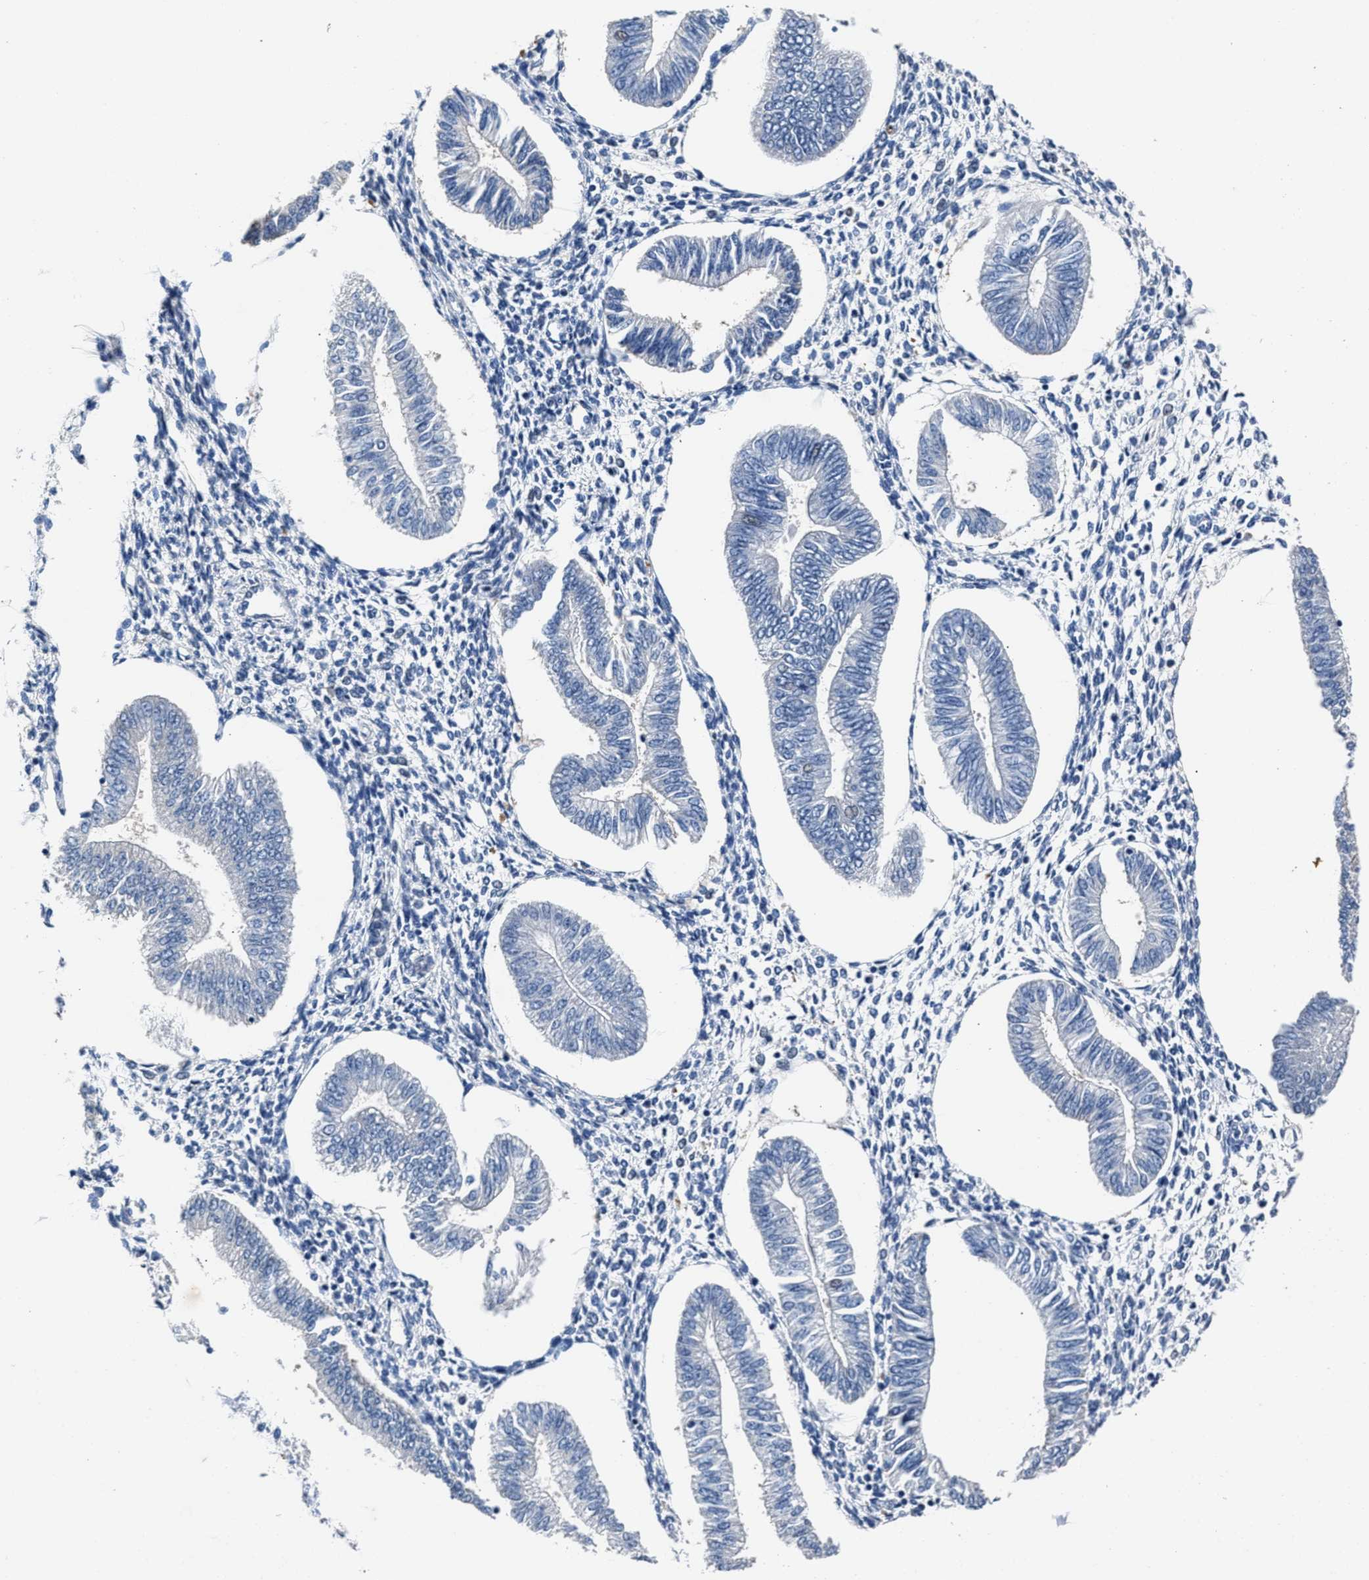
{"staining": {"intensity": "negative", "quantity": "none", "location": "none"}, "tissue": "endometrium", "cell_type": "Cells in endometrial stroma", "image_type": "normal", "snomed": [{"axis": "morphology", "description": "Normal tissue, NOS"}, {"axis": "topography", "description": "Endometrium"}], "caption": "This is an IHC photomicrograph of benign endometrium. There is no positivity in cells in endometrial stroma.", "gene": "GSTM1", "patient": {"sex": "female", "age": 50}}